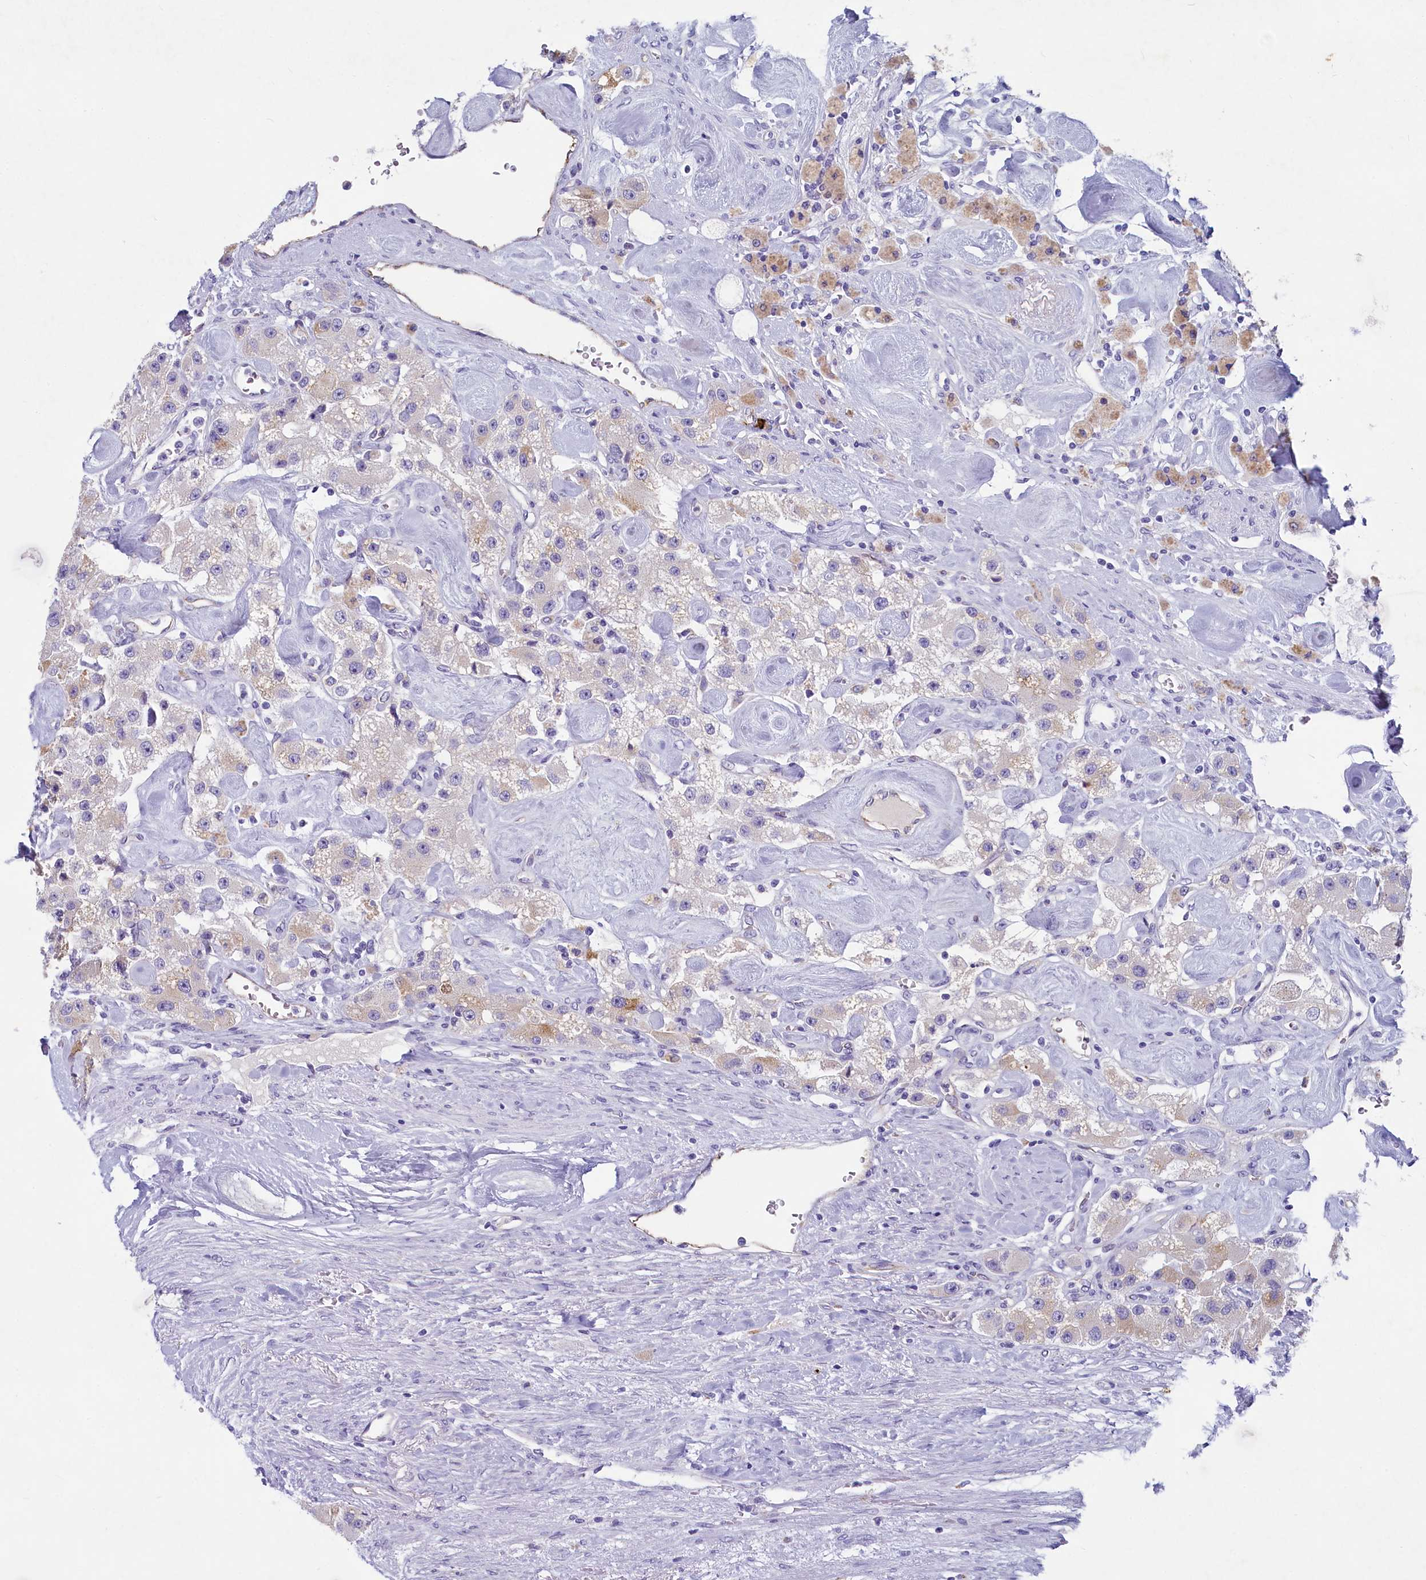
{"staining": {"intensity": "weak", "quantity": "<25%", "location": "cytoplasmic/membranous"}, "tissue": "carcinoid", "cell_type": "Tumor cells", "image_type": "cancer", "snomed": [{"axis": "morphology", "description": "Carcinoid, malignant, NOS"}, {"axis": "topography", "description": "Pancreas"}], "caption": "Immunohistochemistry (IHC) micrograph of neoplastic tissue: human carcinoid (malignant) stained with DAB (3,3'-diaminobenzidine) displays no significant protein positivity in tumor cells.", "gene": "INSC", "patient": {"sex": "male", "age": 41}}